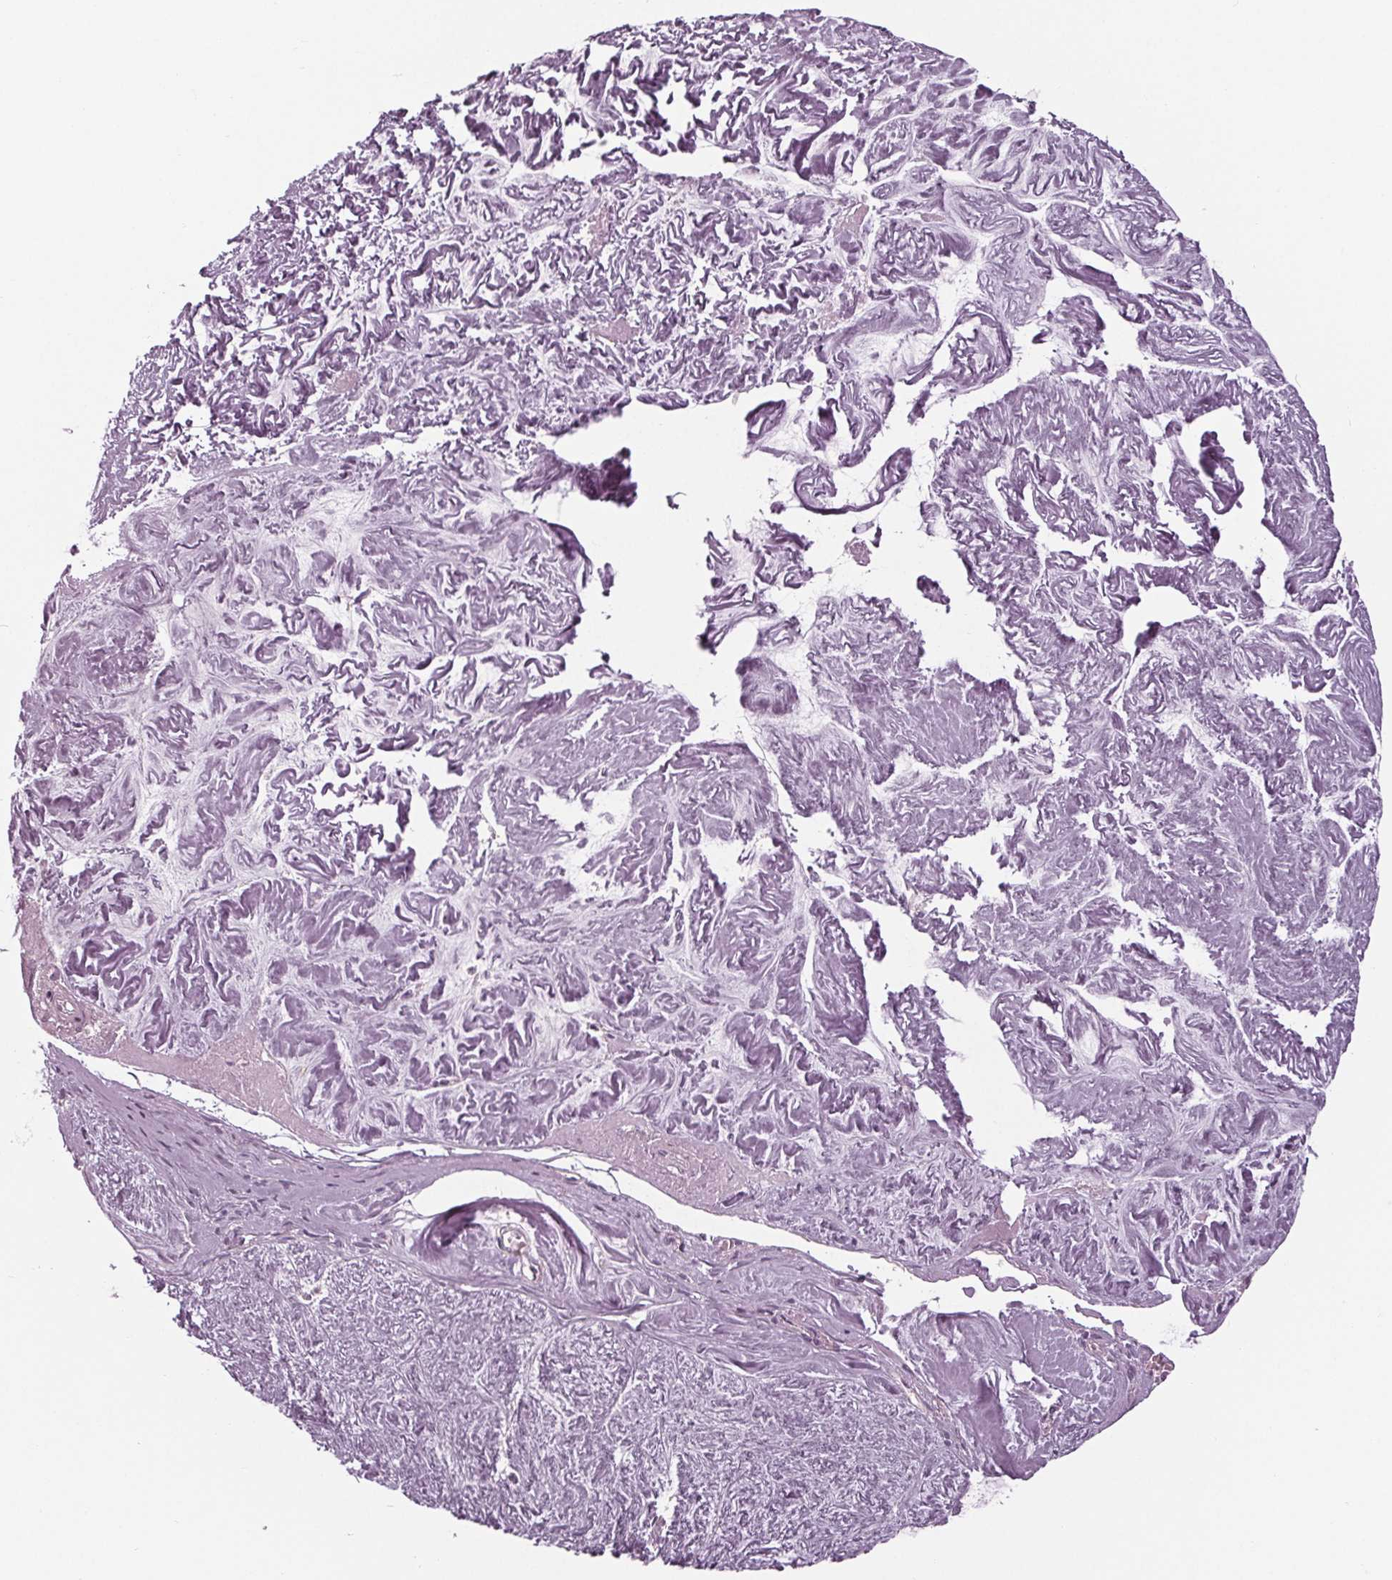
{"staining": {"intensity": "negative", "quantity": "none", "location": "none"}, "tissue": "ovarian cancer", "cell_type": "Tumor cells", "image_type": "cancer", "snomed": [{"axis": "morphology", "description": "Cystadenocarcinoma, mucinous, NOS"}, {"axis": "topography", "description": "Ovary"}], "caption": "A micrograph of mucinous cystadenocarcinoma (ovarian) stained for a protein shows no brown staining in tumor cells.", "gene": "TNNC2", "patient": {"sex": "female", "age": 90}}